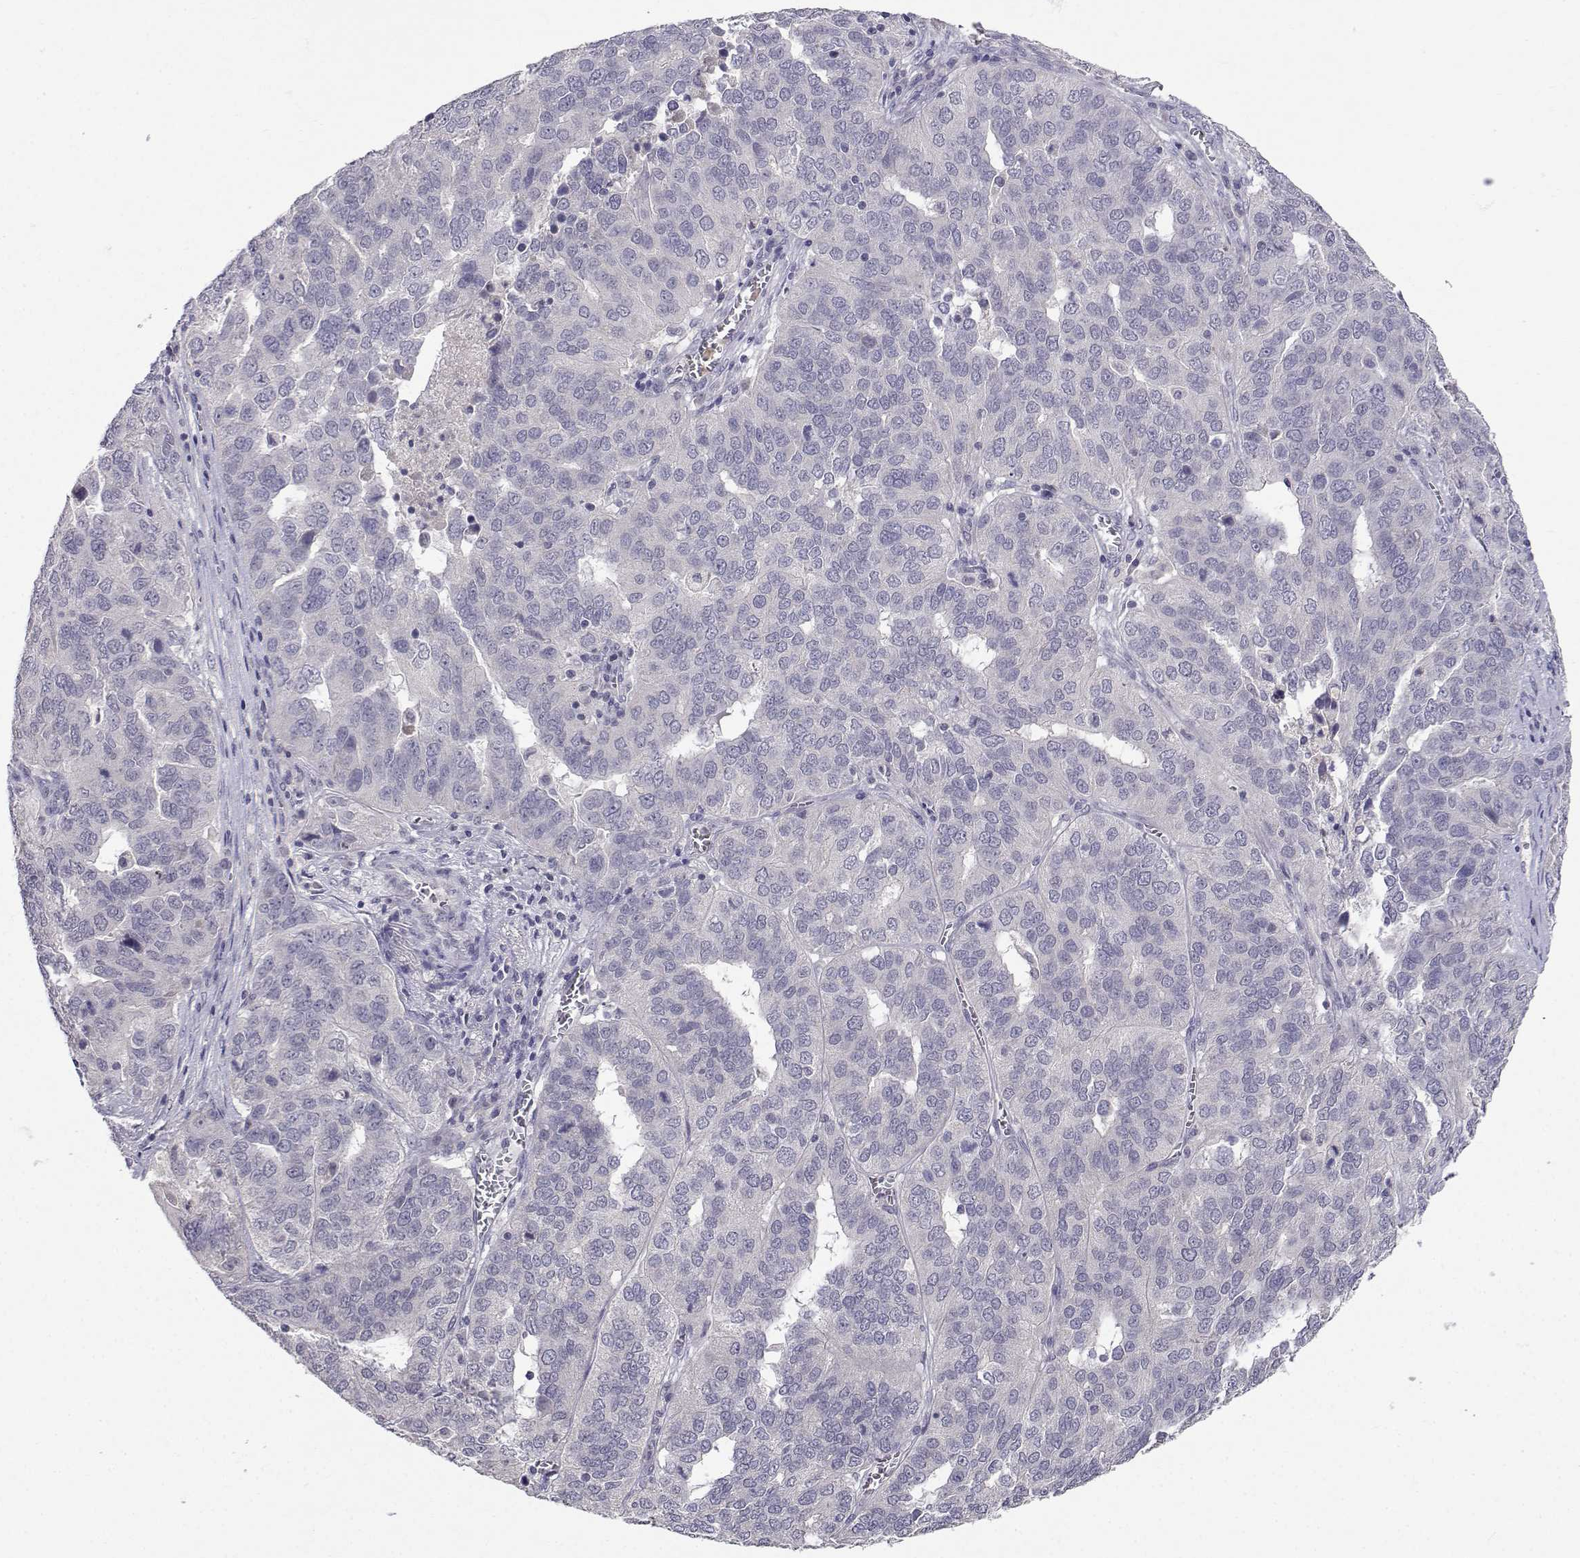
{"staining": {"intensity": "negative", "quantity": "none", "location": "none"}, "tissue": "ovarian cancer", "cell_type": "Tumor cells", "image_type": "cancer", "snomed": [{"axis": "morphology", "description": "Carcinoma, endometroid"}, {"axis": "topography", "description": "Soft tissue"}, {"axis": "topography", "description": "Ovary"}], "caption": "Ovarian endometroid carcinoma was stained to show a protein in brown. There is no significant staining in tumor cells.", "gene": "SLC6A3", "patient": {"sex": "female", "age": 52}}